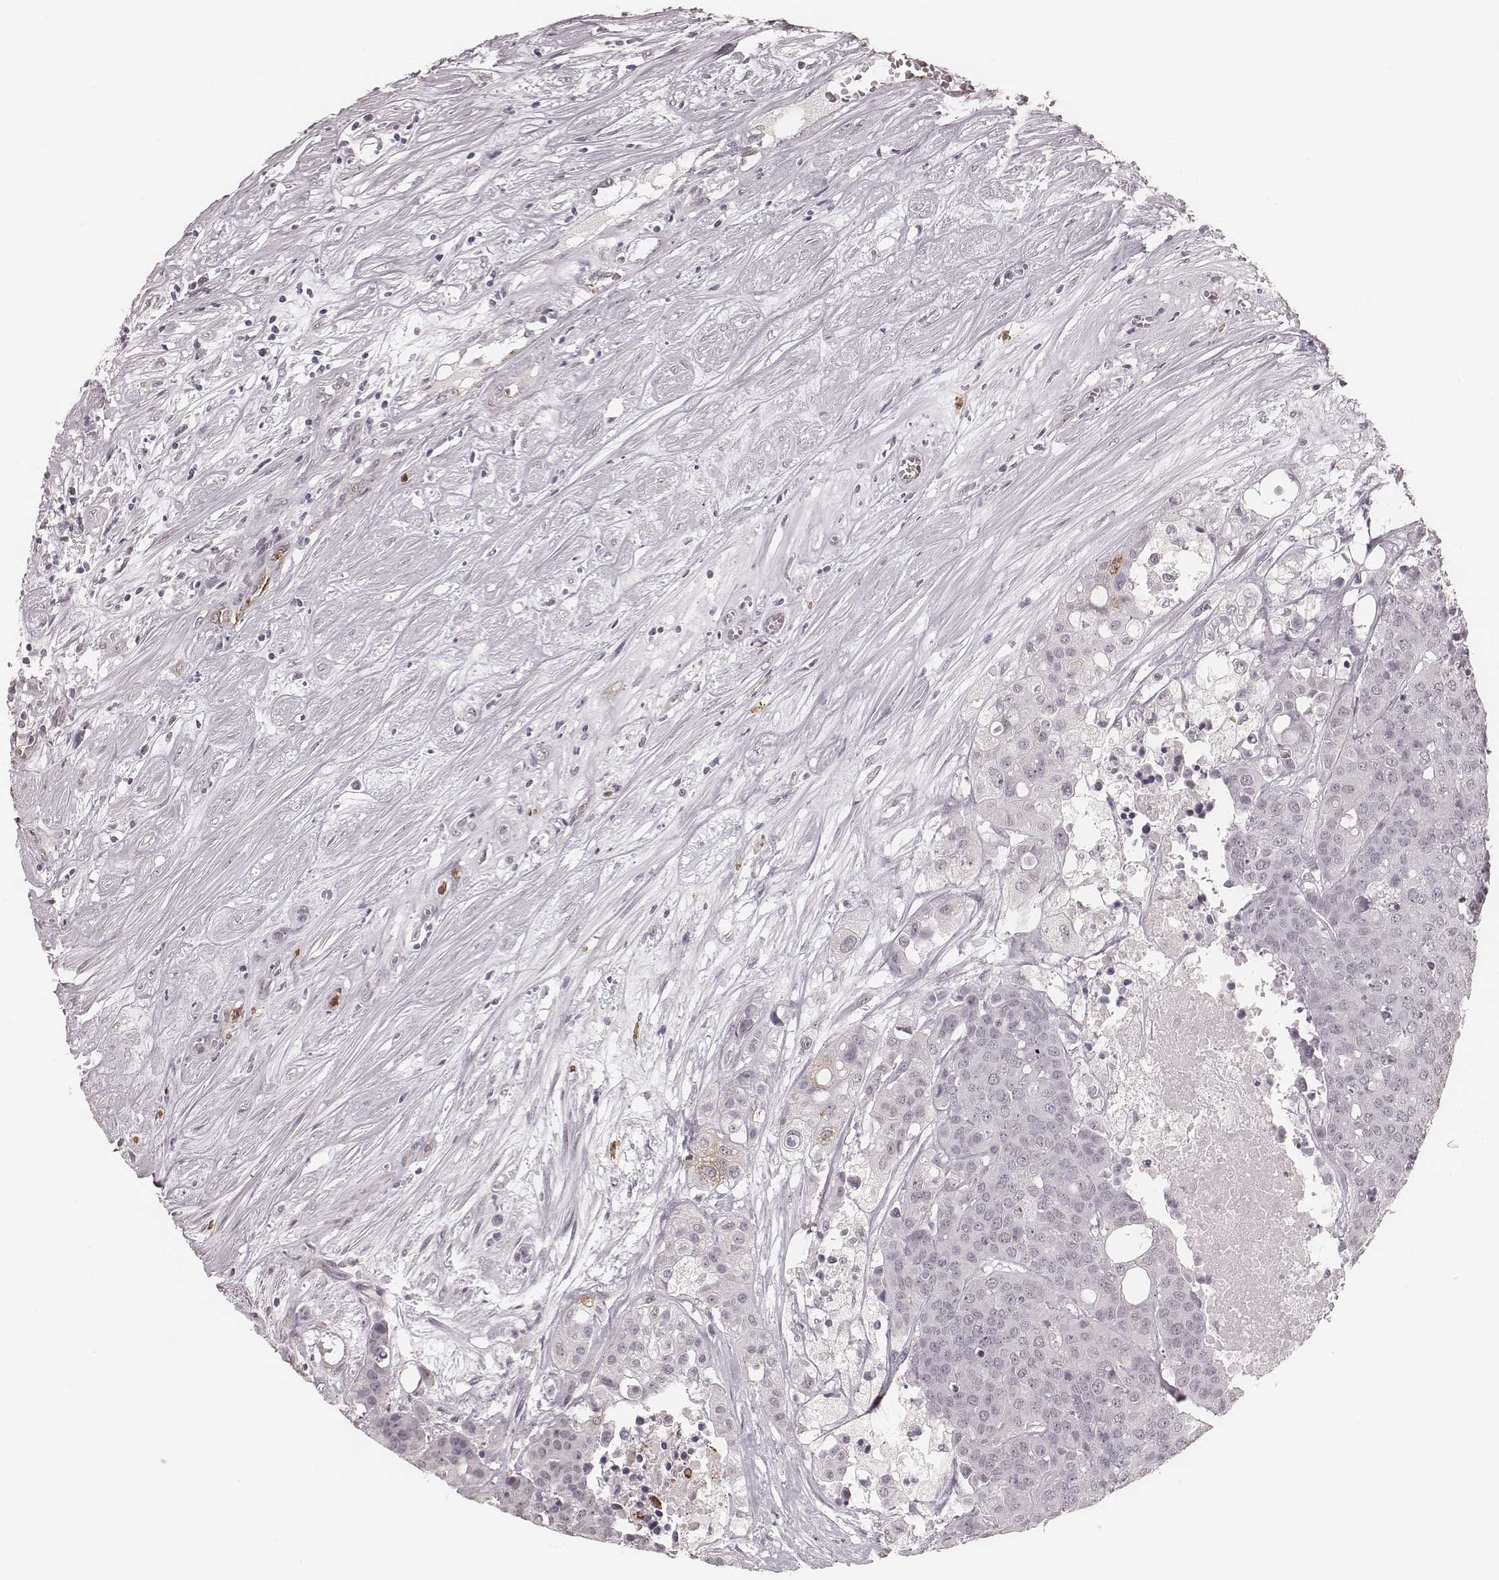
{"staining": {"intensity": "negative", "quantity": "none", "location": "none"}, "tissue": "carcinoid", "cell_type": "Tumor cells", "image_type": "cancer", "snomed": [{"axis": "morphology", "description": "Carcinoid, malignant, NOS"}, {"axis": "topography", "description": "Colon"}], "caption": "Tumor cells are negative for brown protein staining in malignant carcinoid.", "gene": "KITLG", "patient": {"sex": "male", "age": 81}}